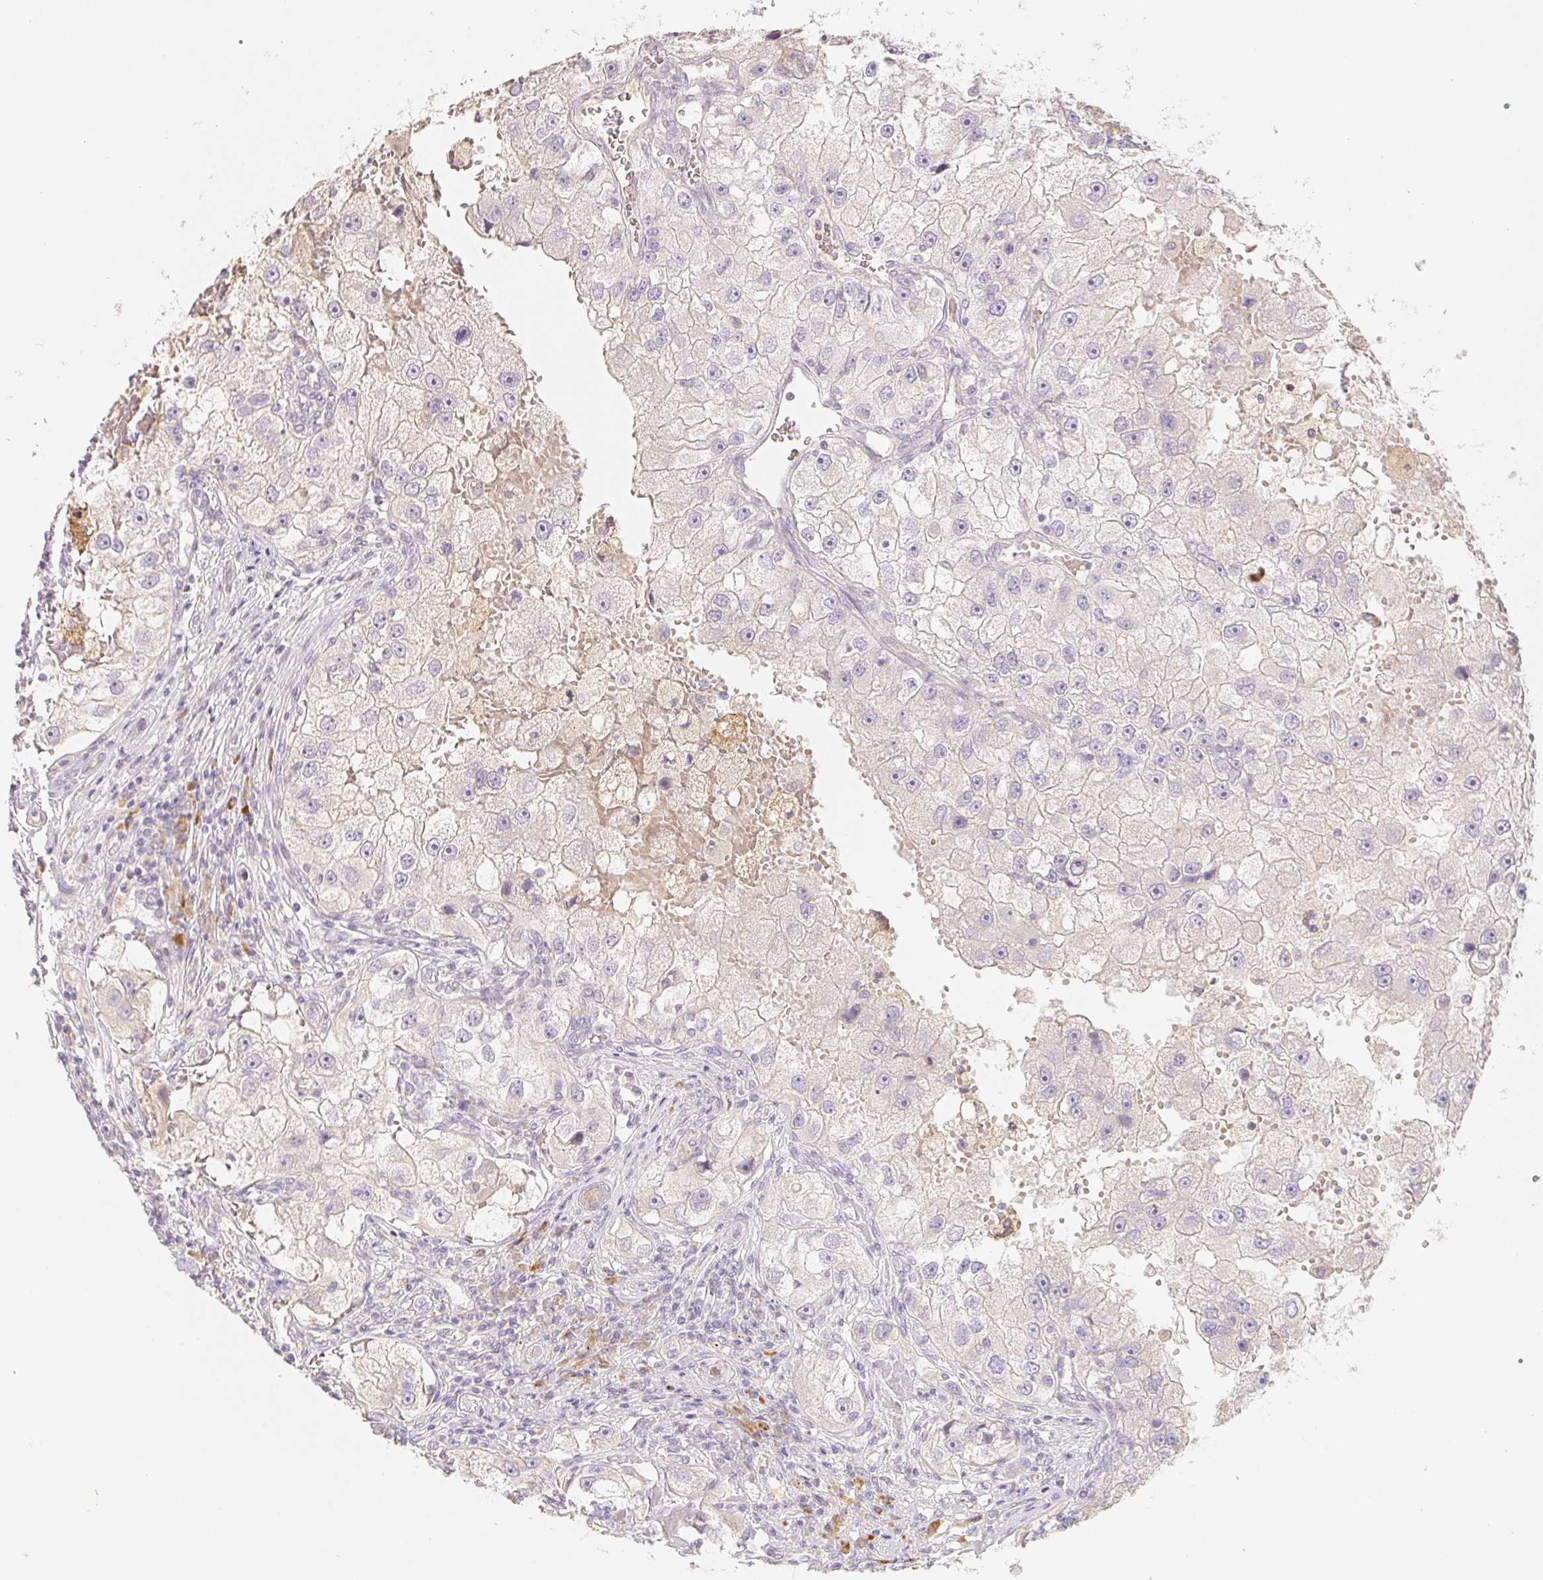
{"staining": {"intensity": "negative", "quantity": "none", "location": "none"}, "tissue": "renal cancer", "cell_type": "Tumor cells", "image_type": "cancer", "snomed": [{"axis": "morphology", "description": "Adenocarcinoma, NOS"}, {"axis": "topography", "description": "Kidney"}], "caption": "IHC histopathology image of neoplastic tissue: adenocarcinoma (renal) stained with DAB (3,3'-diaminobenzidine) exhibits no significant protein staining in tumor cells.", "gene": "ACVR1B", "patient": {"sex": "male", "age": 63}}